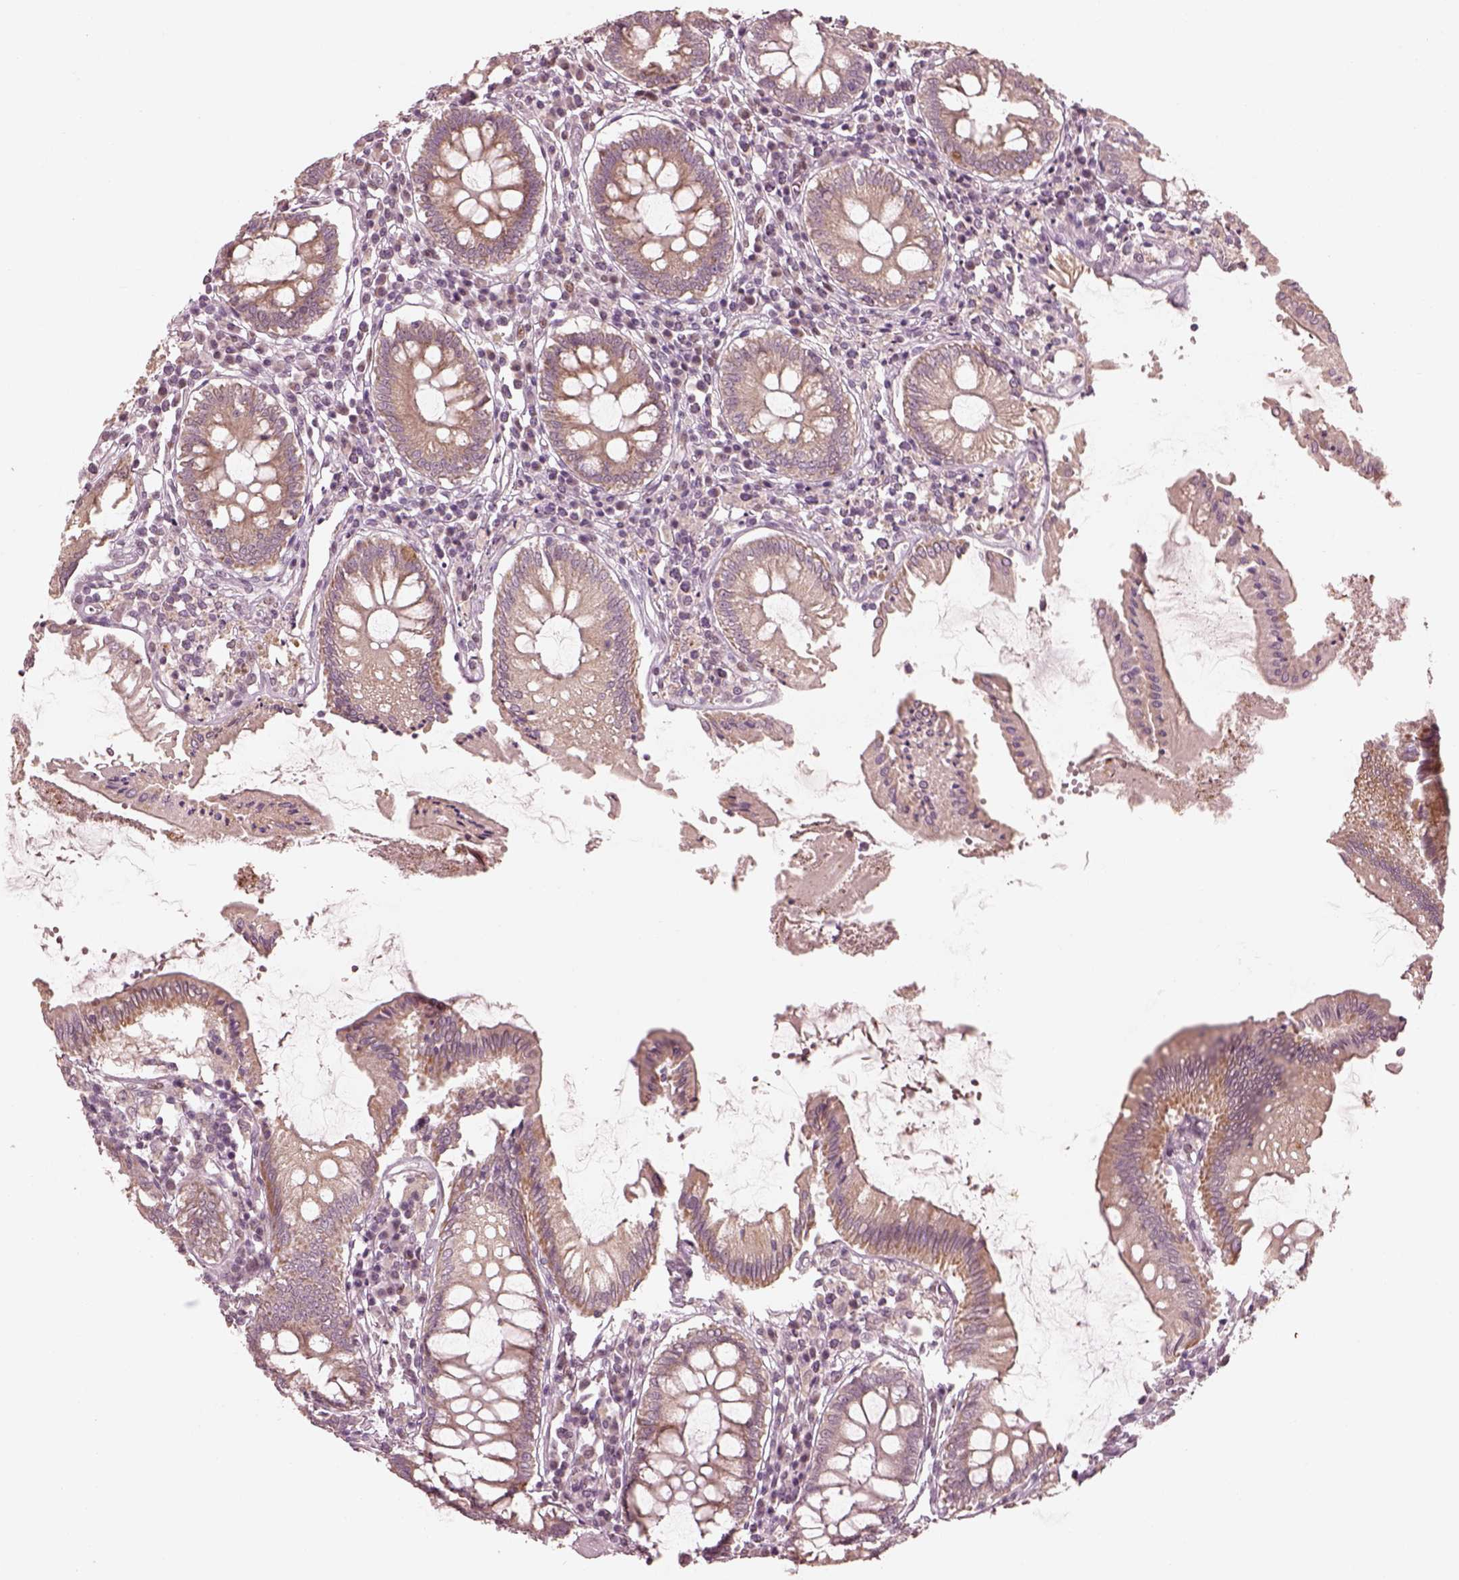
{"staining": {"intensity": "negative", "quantity": "none", "location": "none"}, "tissue": "colon", "cell_type": "Endothelial cells", "image_type": "normal", "snomed": [{"axis": "morphology", "description": "Normal tissue, NOS"}, {"axis": "morphology", "description": "Adenocarcinoma, NOS"}, {"axis": "topography", "description": "Colon"}], "caption": "The image displays no staining of endothelial cells in unremarkable colon.", "gene": "IQCB1", "patient": {"sex": "male", "age": 83}}